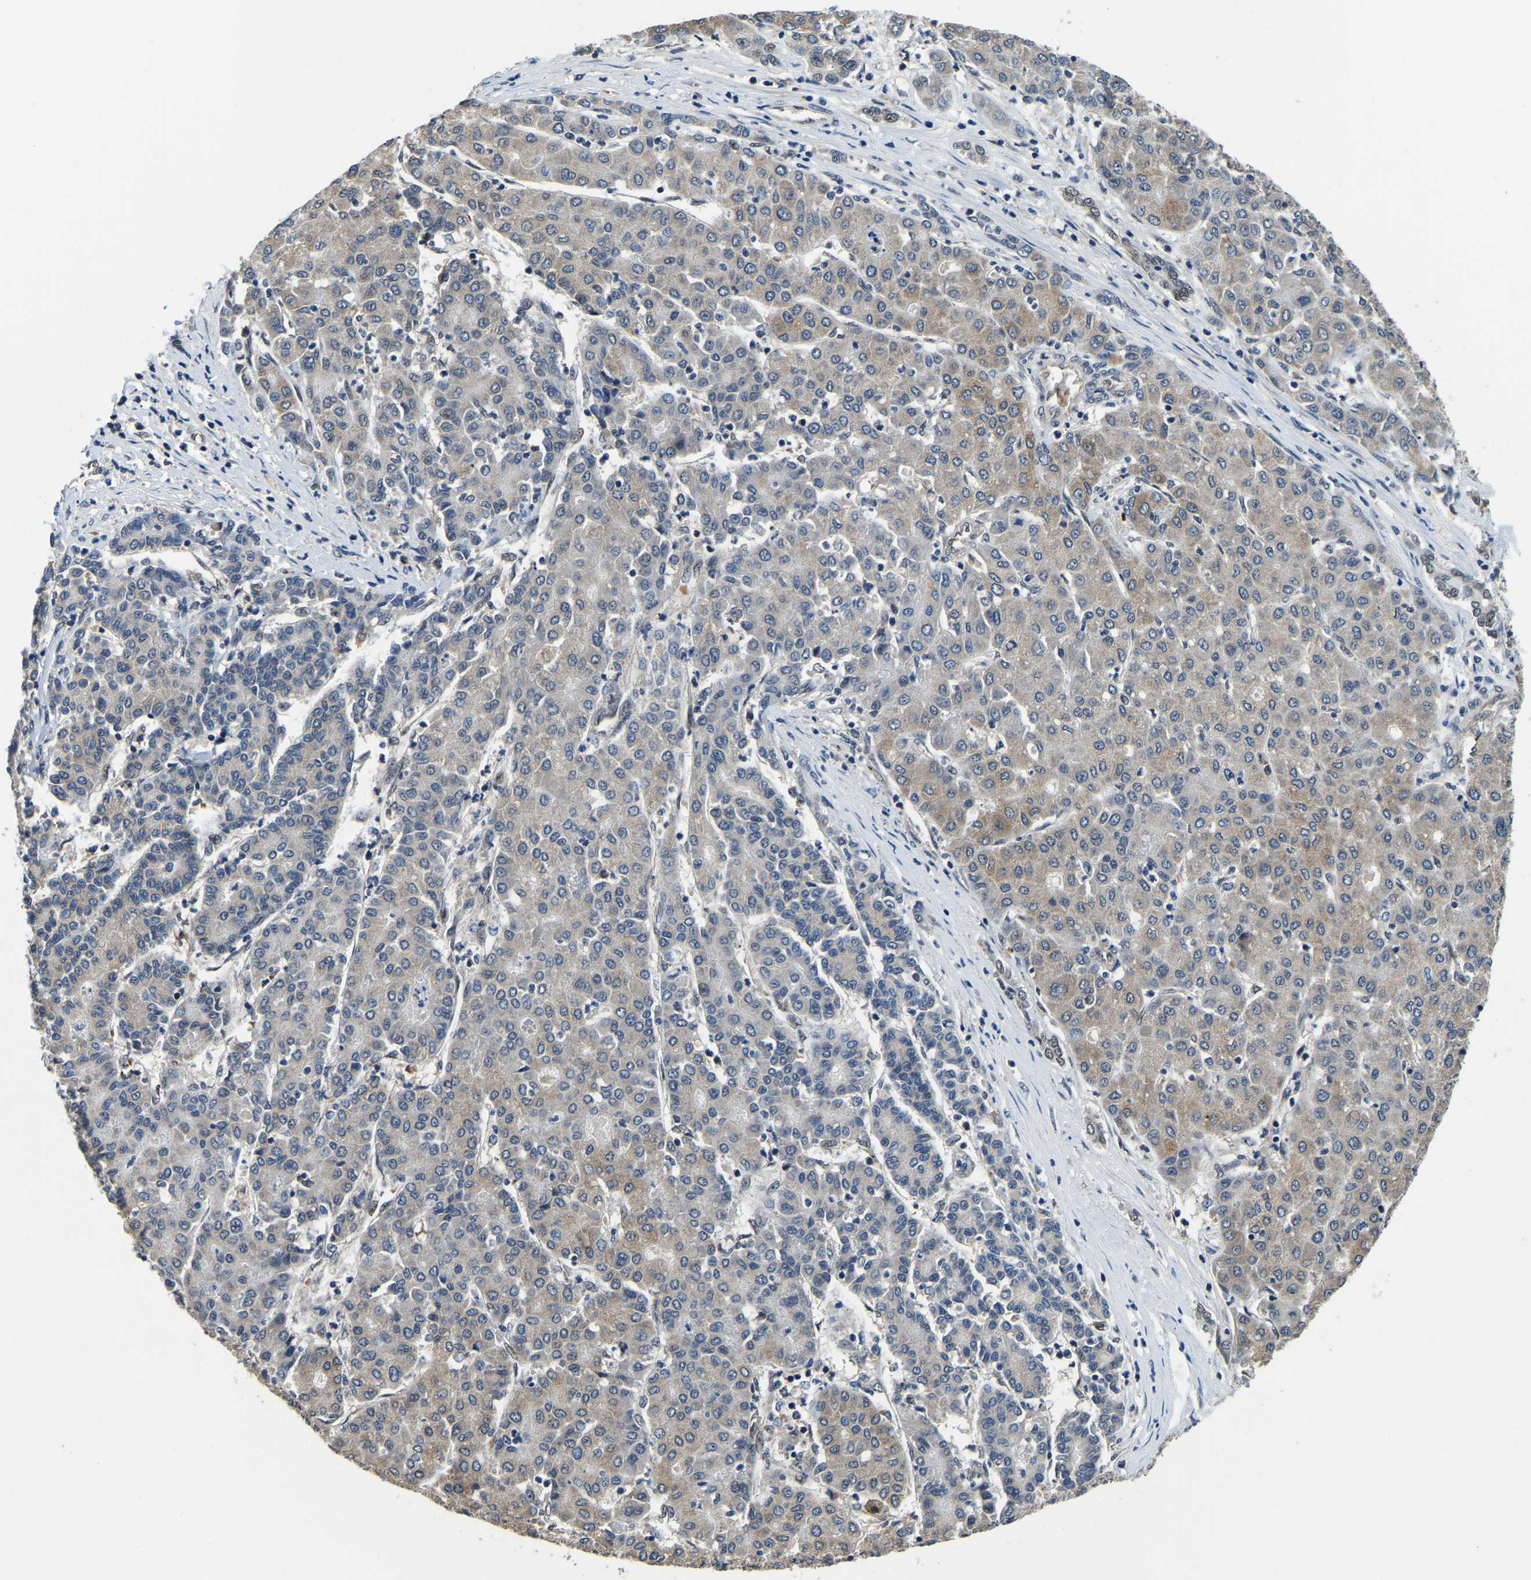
{"staining": {"intensity": "weak", "quantity": ">75%", "location": "cytoplasmic/membranous"}, "tissue": "liver cancer", "cell_type": "Tumor cells", "image_type": "cancer", "snomed": [{"axis": "morphology", "description": "Carcinoma, Hepatocellular, NOS"}, {"axis": "topography", "description": "Liver"}], "caption": "Immunohistochemistry (IHC) histopathology image of human liver cancer (hepatocellular carcinoma) stained for a protein (brown), which displays low levels of weak cytoplasmic/membranous expression in about >75% of tumor cells.", "gene": "DFFA", "patient": {"sex": "male", "age": 65}}